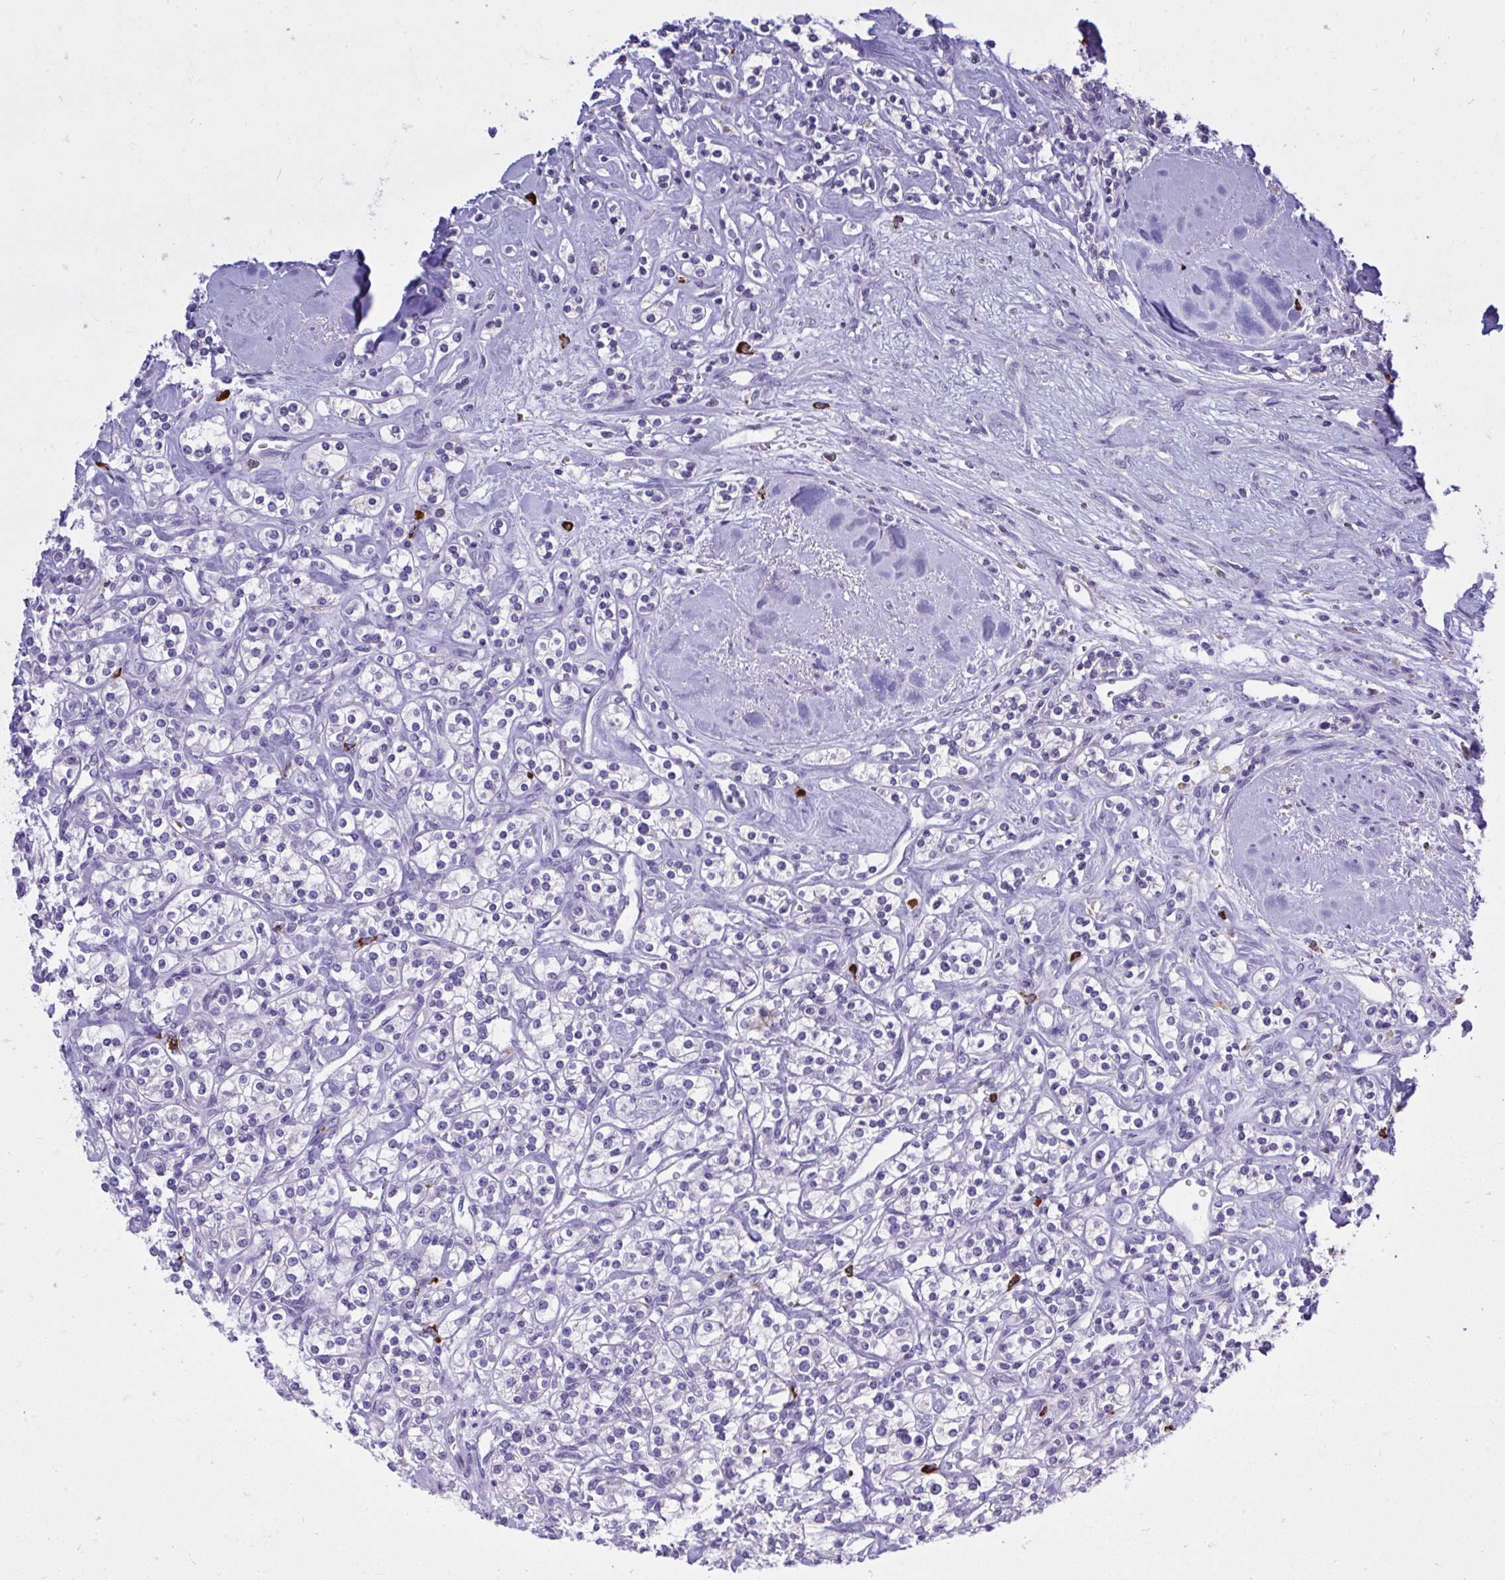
{"staining": {"intensity": "negative", "quantity": "none", "location": "none"}, "tissue": "renal cancer", "cell_type": "Tumor cells", "image_type": "cancer", "snomed": [{"axis": "morphology", "description": "Adenocarcinoma, NOS"}, {"axis": "topography", "description": "Kidney"}], "caption": "Tumor cells show no significant protein expression in renal cancer (adenocarcinoma).", "gene": "PSD", "patient": {"sex": "male", "age": 77}}